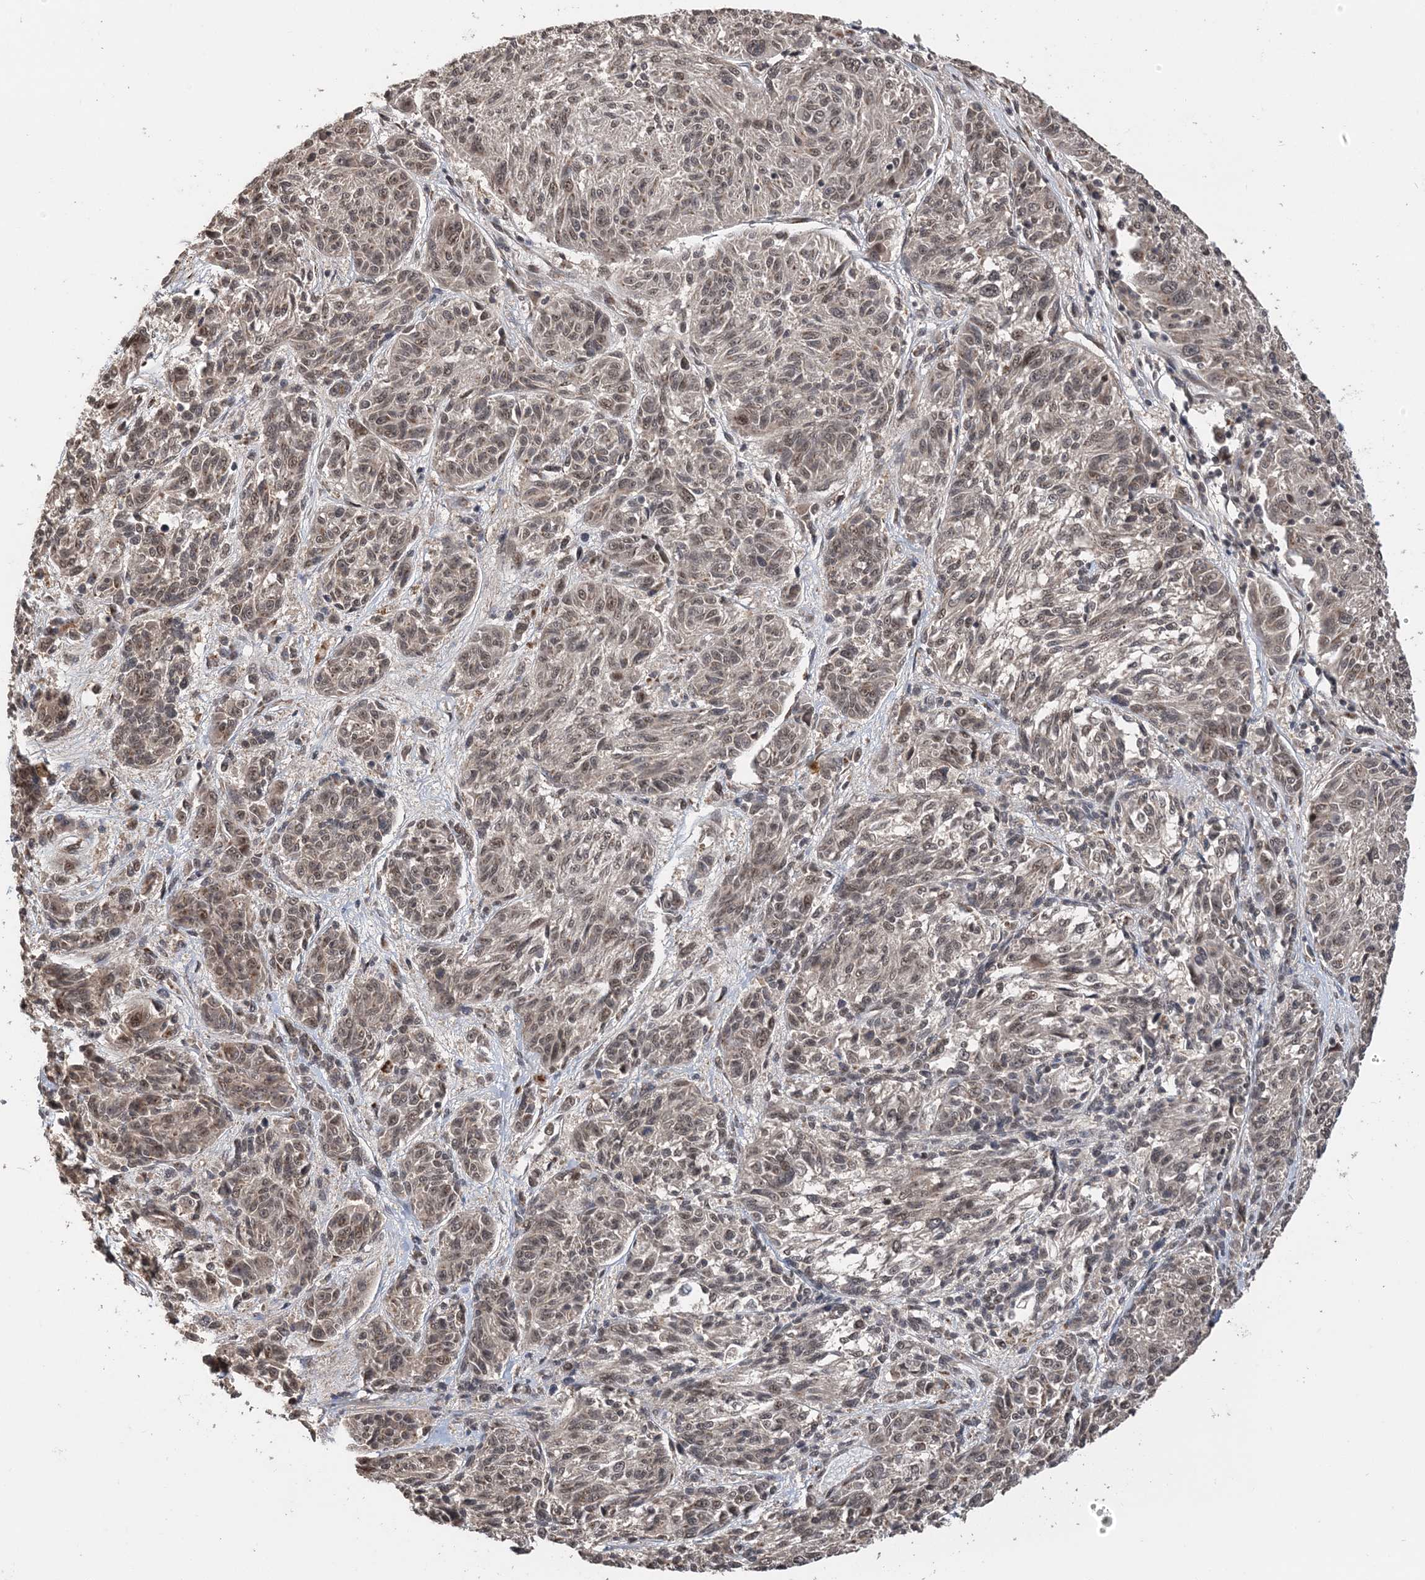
{"staining": {"intensity": "weak", "quantity": "<25%", "location": "nuclear"}, "tissue": "melanoma", "cell_type": "Tumor cells", "image_type": "cancer", "snomed": [{"axis": "morphology", "description": "Malignant melanoma, NOS"}, {"axis": "topography", "description": "Skin"}], "caption": "Tumor cells show no significant protein staining in melanoma.", "gene": "TSHZ2", "patient": {"sex": "male", "age": 53}}